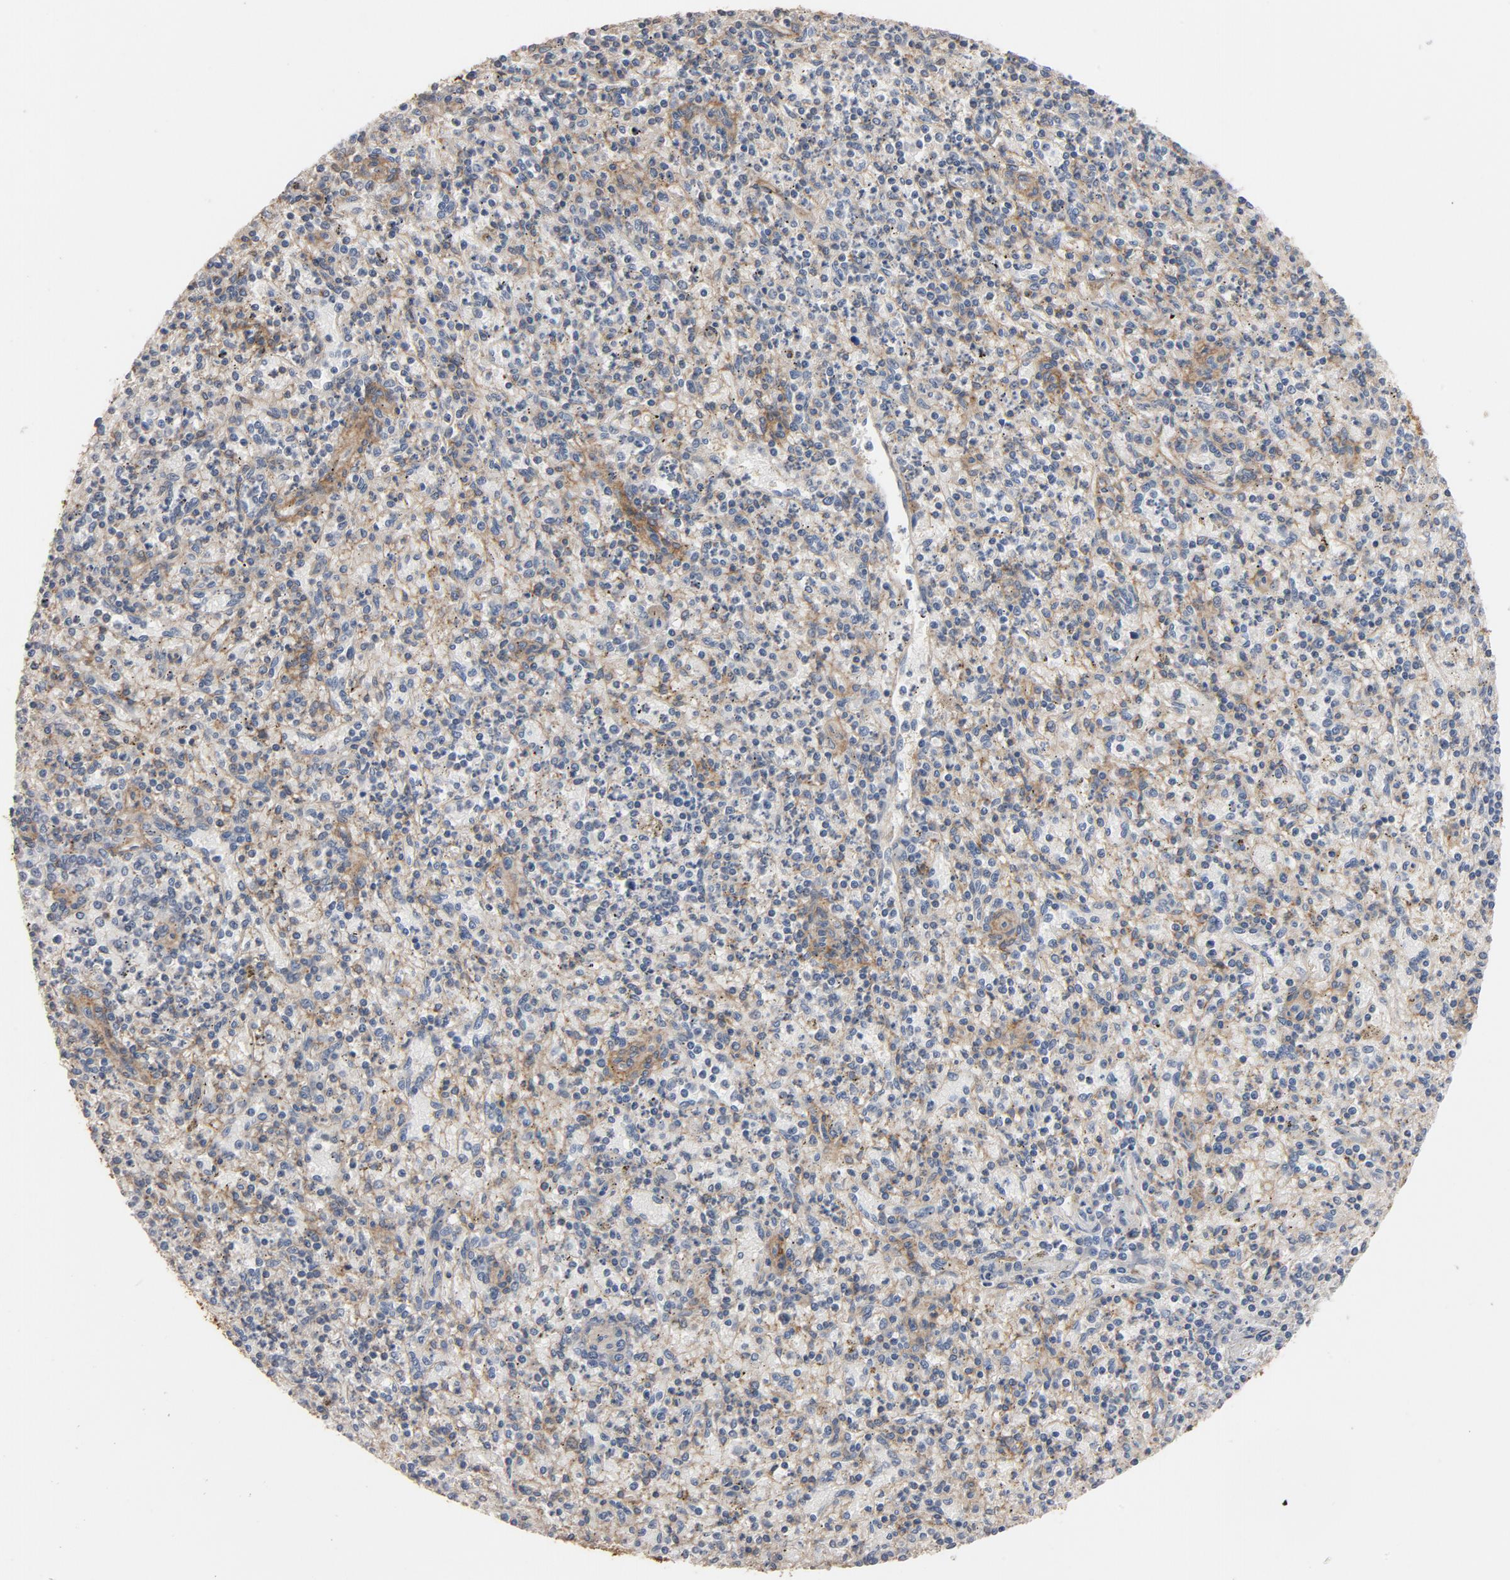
{"staining": {"intensity": "weak", "quantity": "25%-75%", "location": "cytoplasmic/membranous"}, "tissue": "spleen", "cell_type": "Cells in red pulp", "image_type": "normal", "snomed": [{"axis": "morphology", "description": "Normal tissue, NOS"}, {"axis": "topography", "description": "Spleen"}], "caption": "Spleen stained with DAB (3,3'-diaminobenzidine) immunohistochemistry demonstrates low levels of weak cytoplasmic/membranous staining in approximately 25%-75% of cells in red pulp.", "gene": "GNG2", "patient": {"sex": "male", "age": 72}}